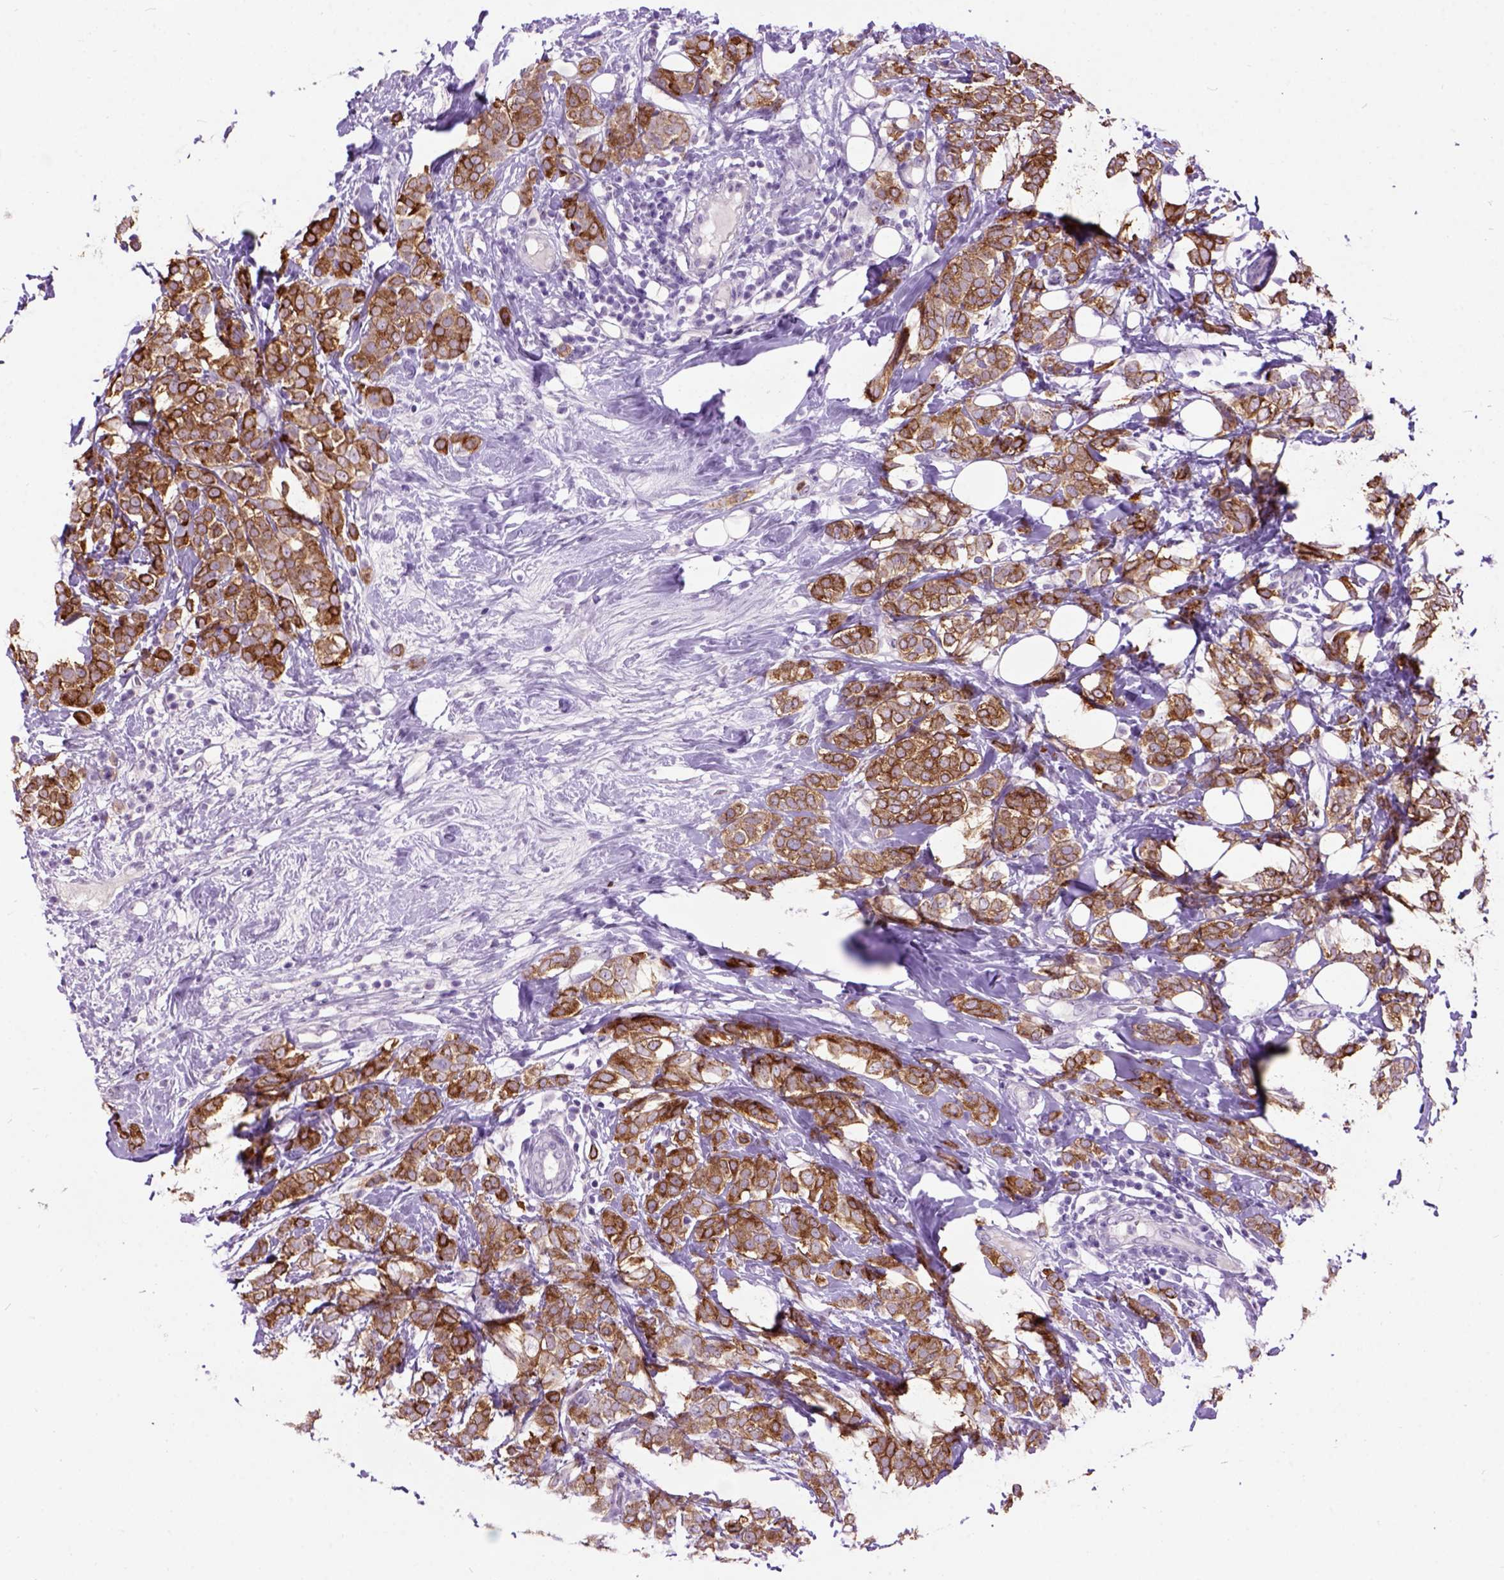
{"staining": {"intensity": "strong", "quantity": ">75%", "location": "cytoplasmic/membranous"}, "tissue": "breast cancer", "cell_type": "Tumor cells", "image_type": "cancer", "snomed": [{"axis": "morphology", "description": "Lobular carcinoma"}, {"axis": "topography", "description": "Breast"}], "caption": "A histopathology image showing strong cytoplasmic/membranous expression in approximately >75% of tumor cells in breast cancer (lobular carcinoma), as visualized by brown immunohistochemical staining.", "gene": "MAPT", "patient": {"sex": "female", "age": 49}}